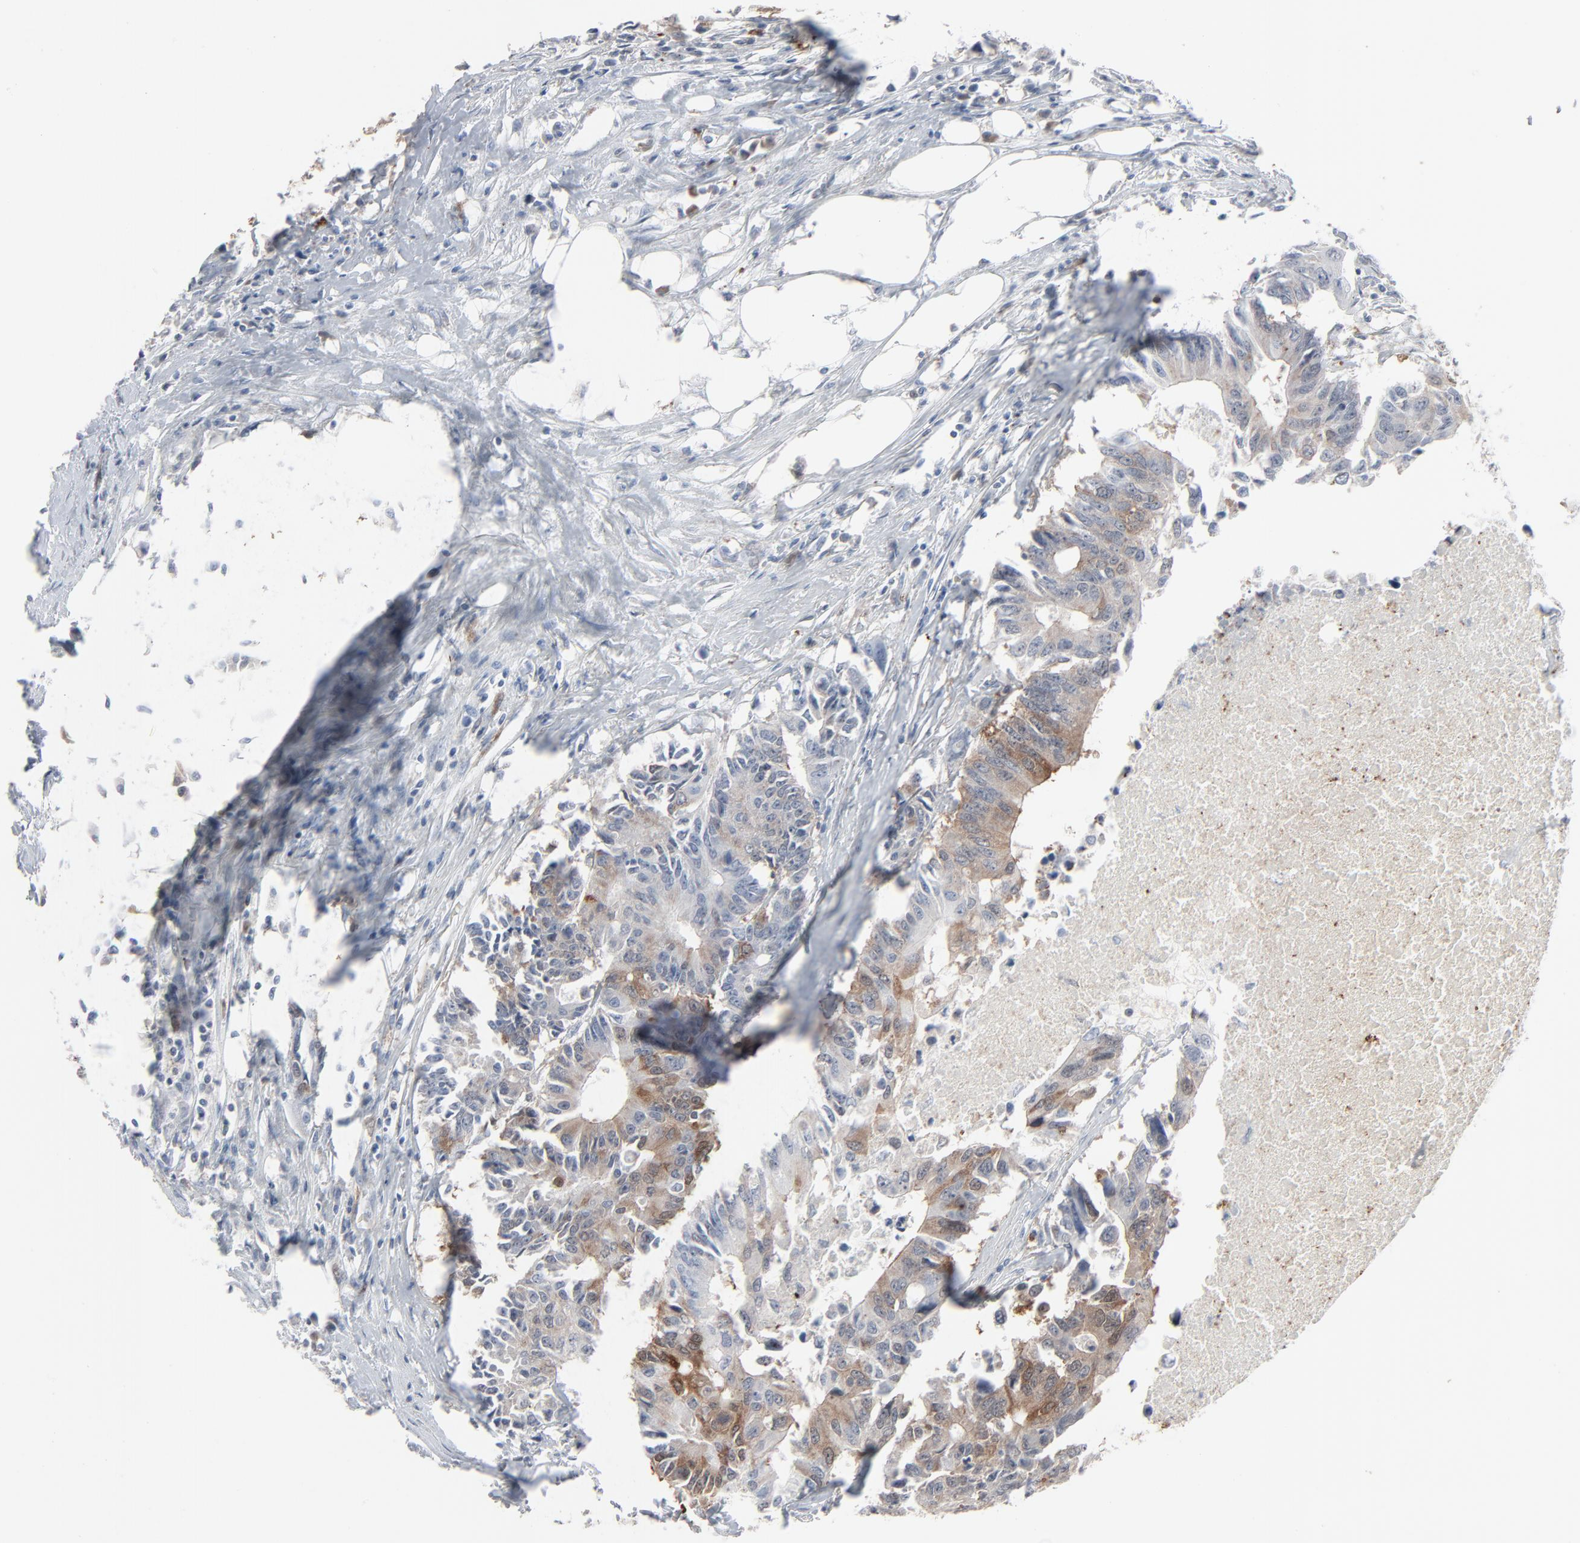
{"staining": {"intensity": "weak", "quantity": ">75%", "location": "cytoplasmic/membranous"}, "tissue": "colorectal cancer", "cell_type": "Tumor cells", "image_type": "cancer", "snomed": [{"axis": "morphology", "description": "Adenocarcinoma, NOS"}, {"axis": "topography", "description": "Colon"}], "caption": "Colorectal adenocarcinoma stained with DAB immunohistochemistry (IHC) displays low levels of weak cytoplasmic/membranous positivity in about >75% of tumor cells. (Brightfield microscopy of DAB IHC at high magnification).", "gene": "PHGDH", "patient": {"sex": "male", "age": 71}}